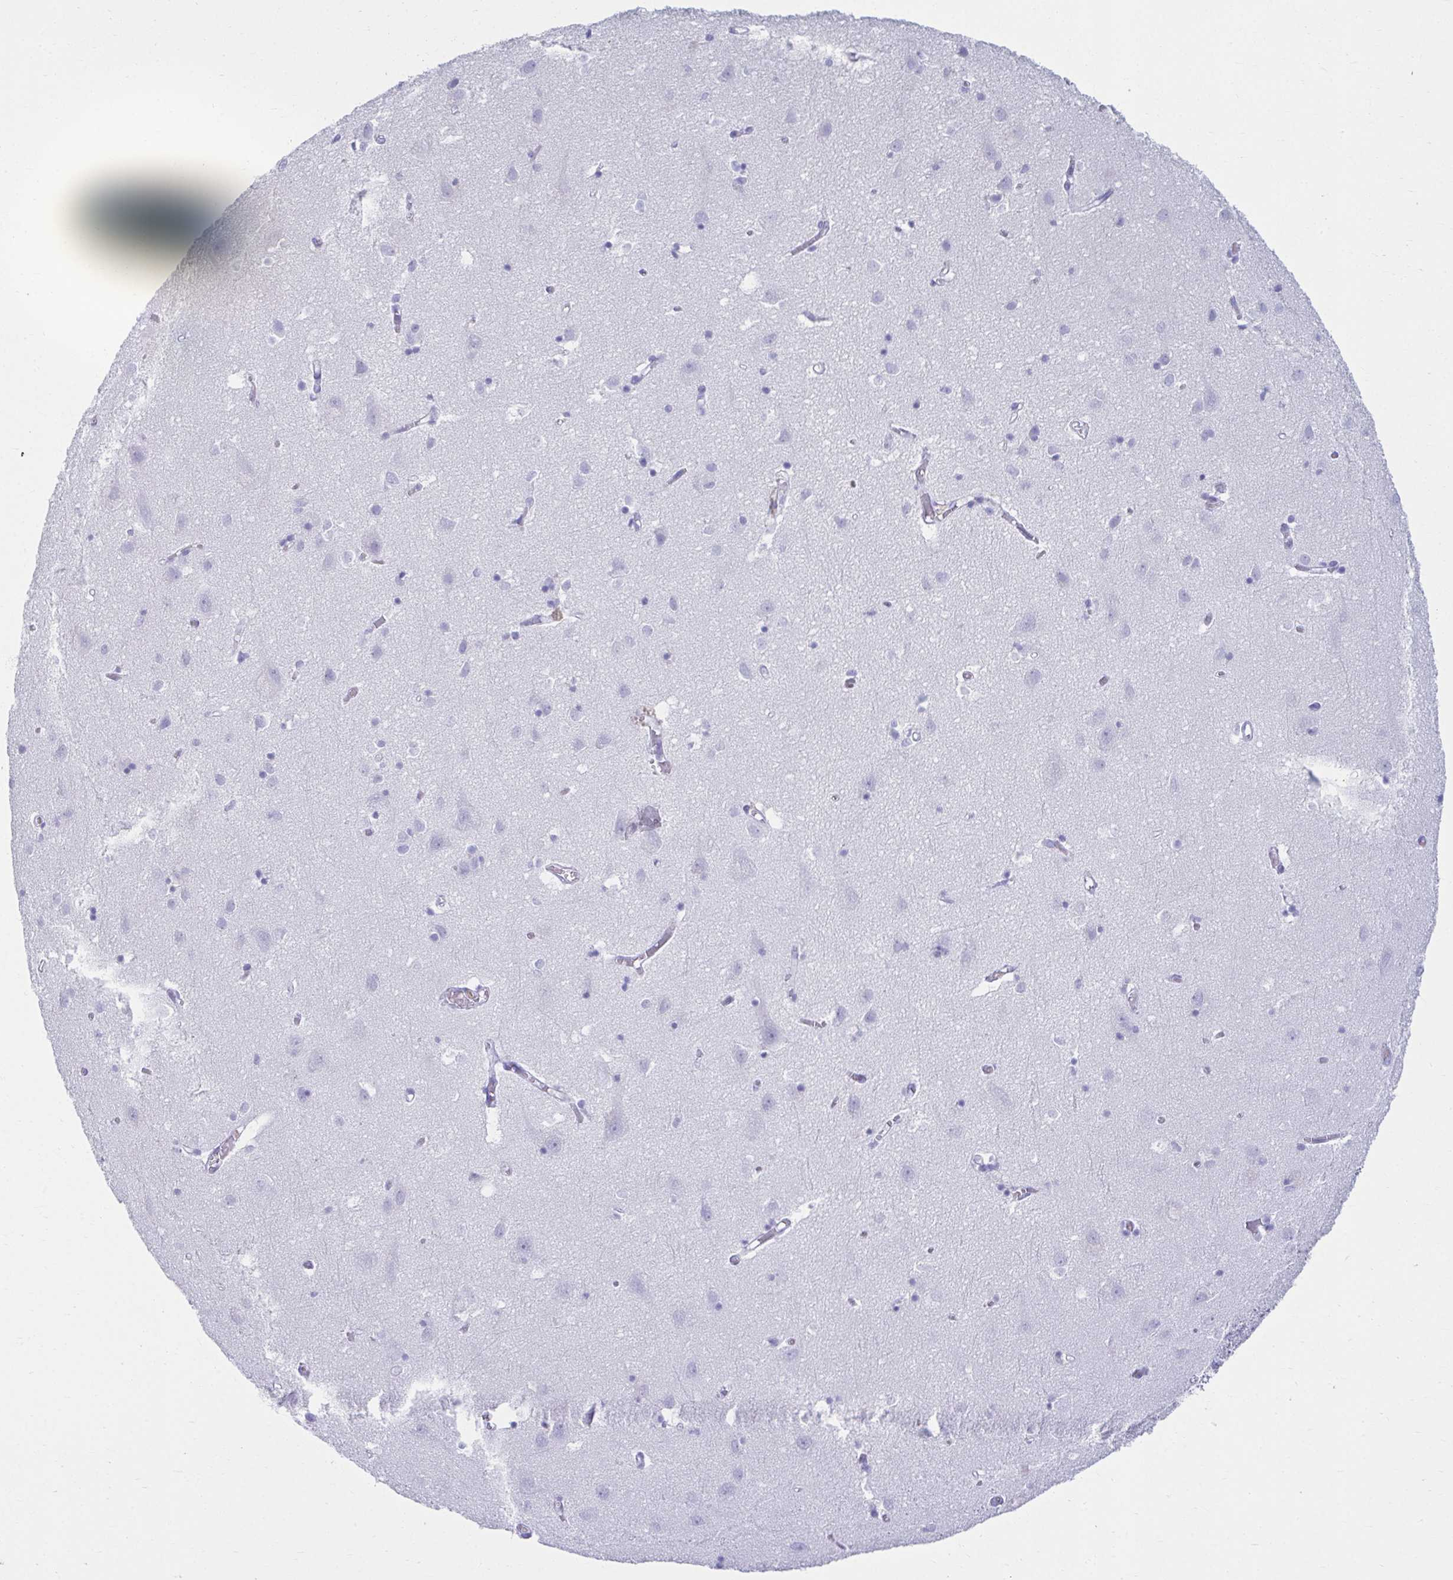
{"staining": {"intensity": "negative", "quantity": "none", "location": "none"}, "tissue": "cerebral cortex", "cell_type": "Endothelial cells", "image_type": "normal", "snomed": [{"axis": "morphology", "description": "Normal tissue, NOS"}, {"axis": "topography", "description": "Cerebral cortex"}], "caption": "Endothelial cells are negative for brown protein staining in unremarkable cerebral cortex. (DAB IHC, high magnification).", "gene": "ATP4B", "patient": {"sex": "male", "age": 70}}